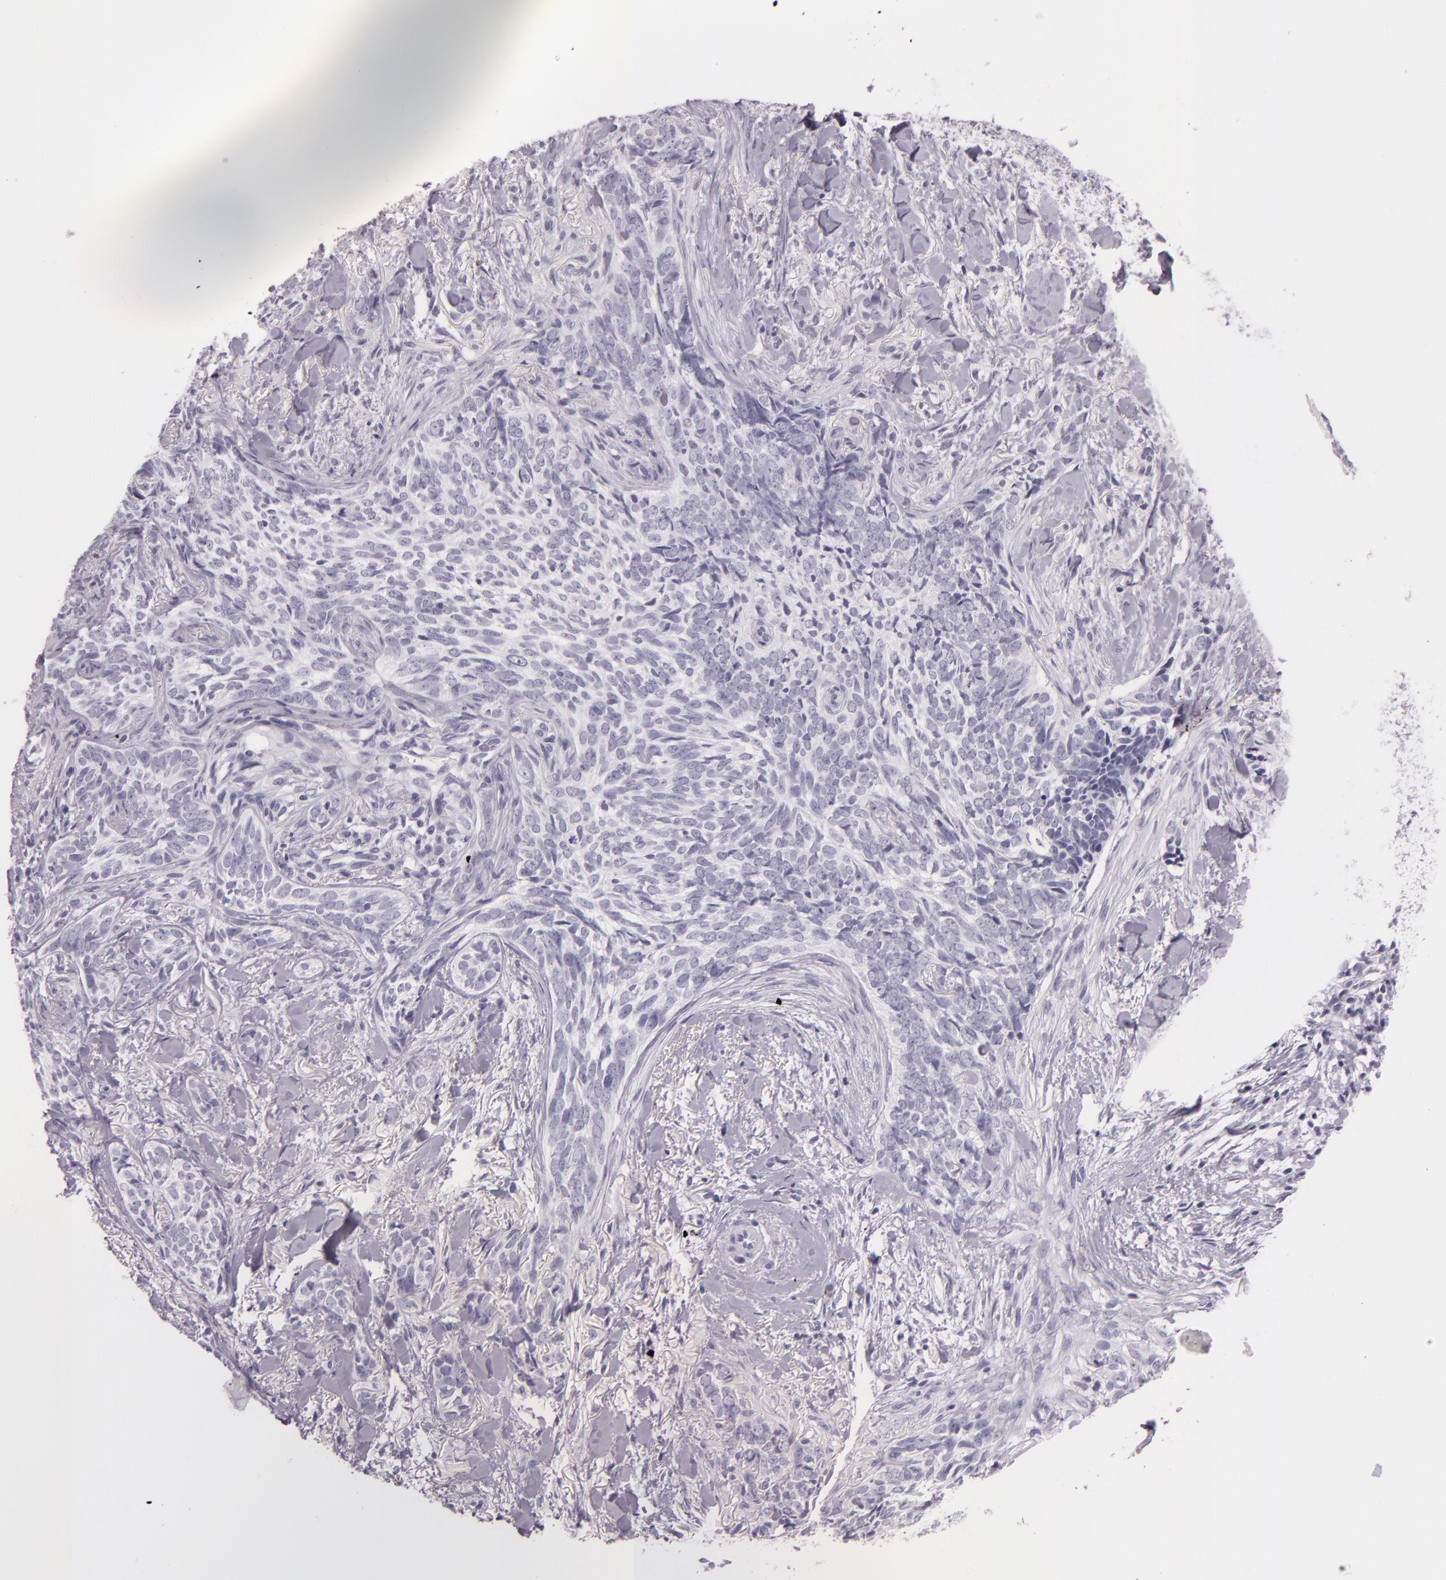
{"staining": {"intensity": "negative", "quantity": "none", "location": "none"}, "tissue": "skin cancer", "cell_type": "Tumor cells", "image_type": "cancer", "snomed": [{"axis": "morphology", "description": "Basal cell carcinoma"}, {"axis": "topography", "description": "Skin"}], "caption": "Tumor cells are negative for brown protein staining in skin basal cell carcinoma.", "gene": "DLG4", "patient": {"sex": "female", "age": 81}}